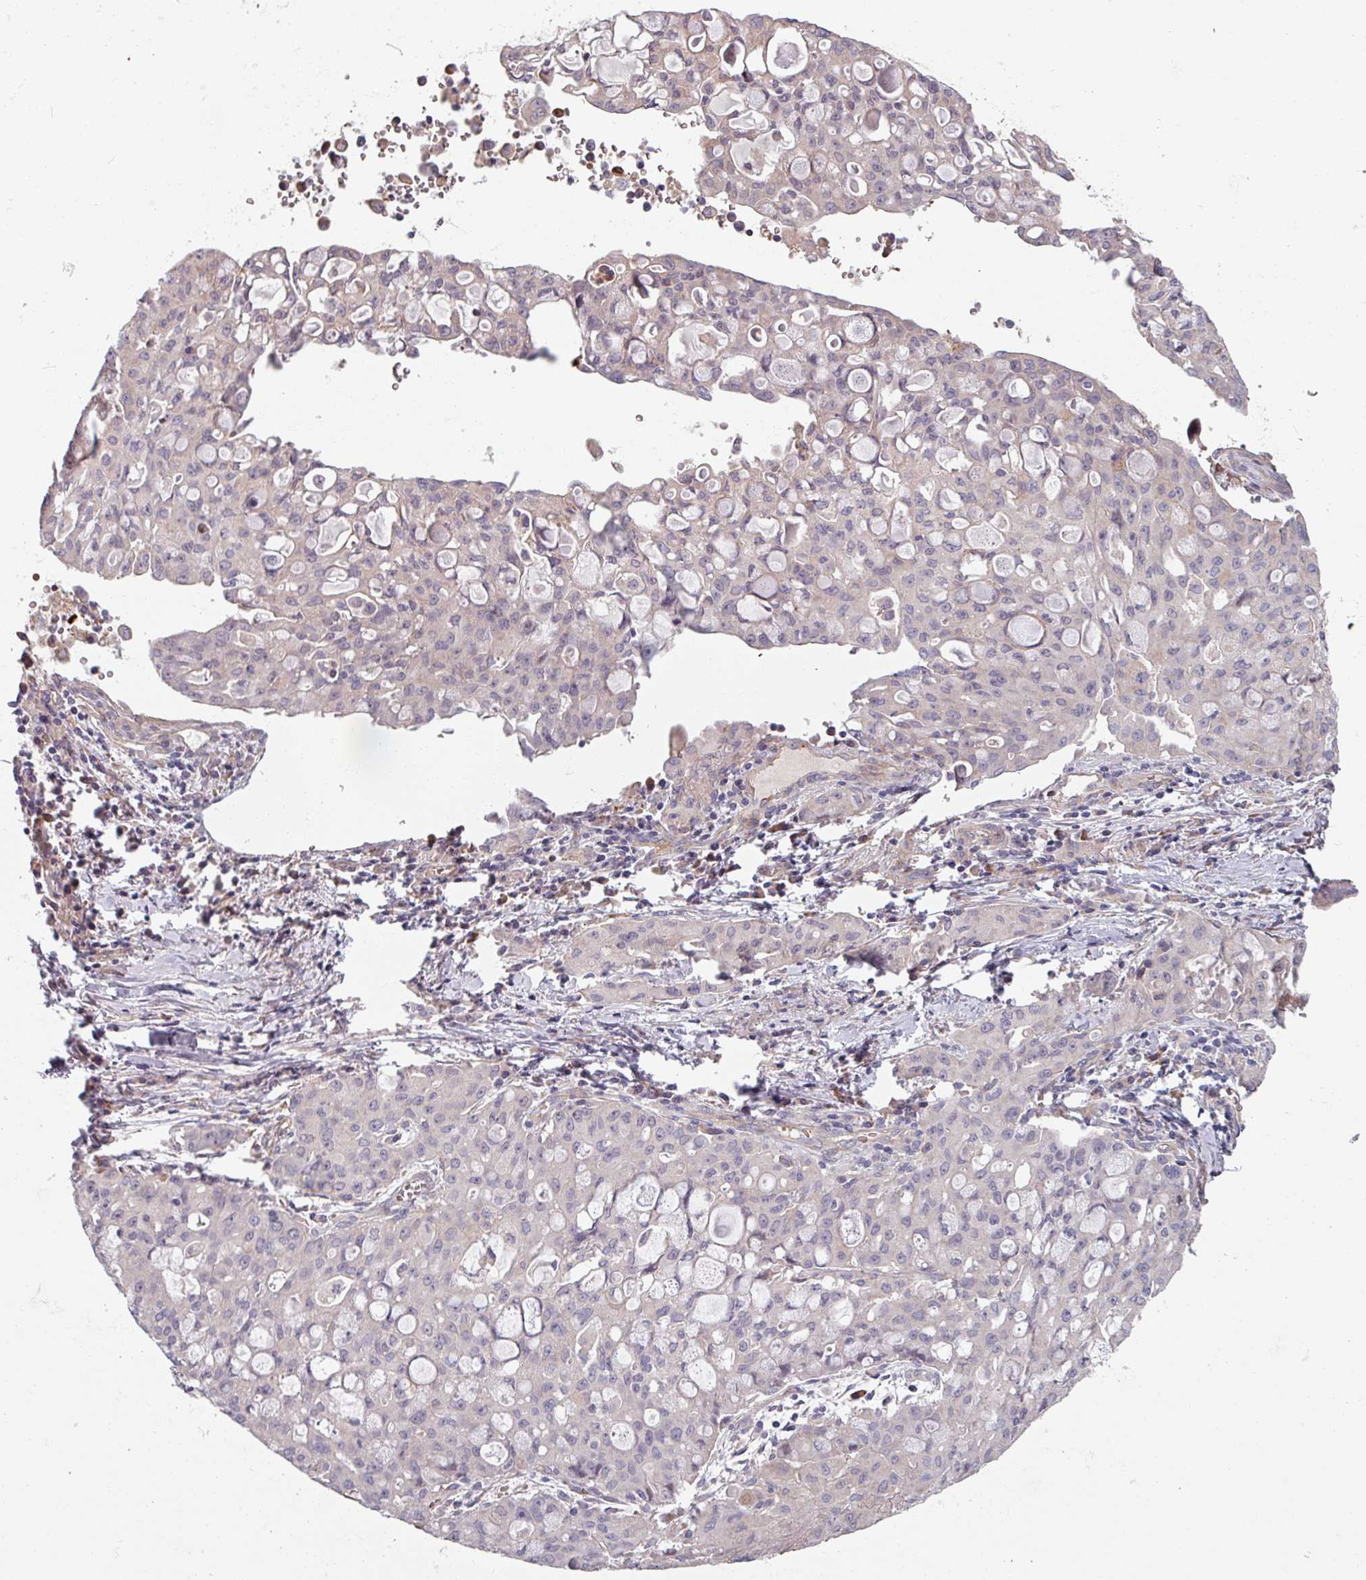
{"staining": {"intensity": "negative", "quantity": "none", "location": "none"}, "tissue": "lung cancer", "cell_type": "Tumor cells", "image_type": "cancer", "snomed": [{"axis": "morphology", "description": "Adenocarcinoma, NOS"}, {"axis": "topography", "description": "Lung"}], "caption": "This is an immunohistochemistry photomicrograph of lung adenocarcinoma. There is no staining in tumor cells.", "gene": "C4BPB", "patient": {"sex": "female", "age": 44}}